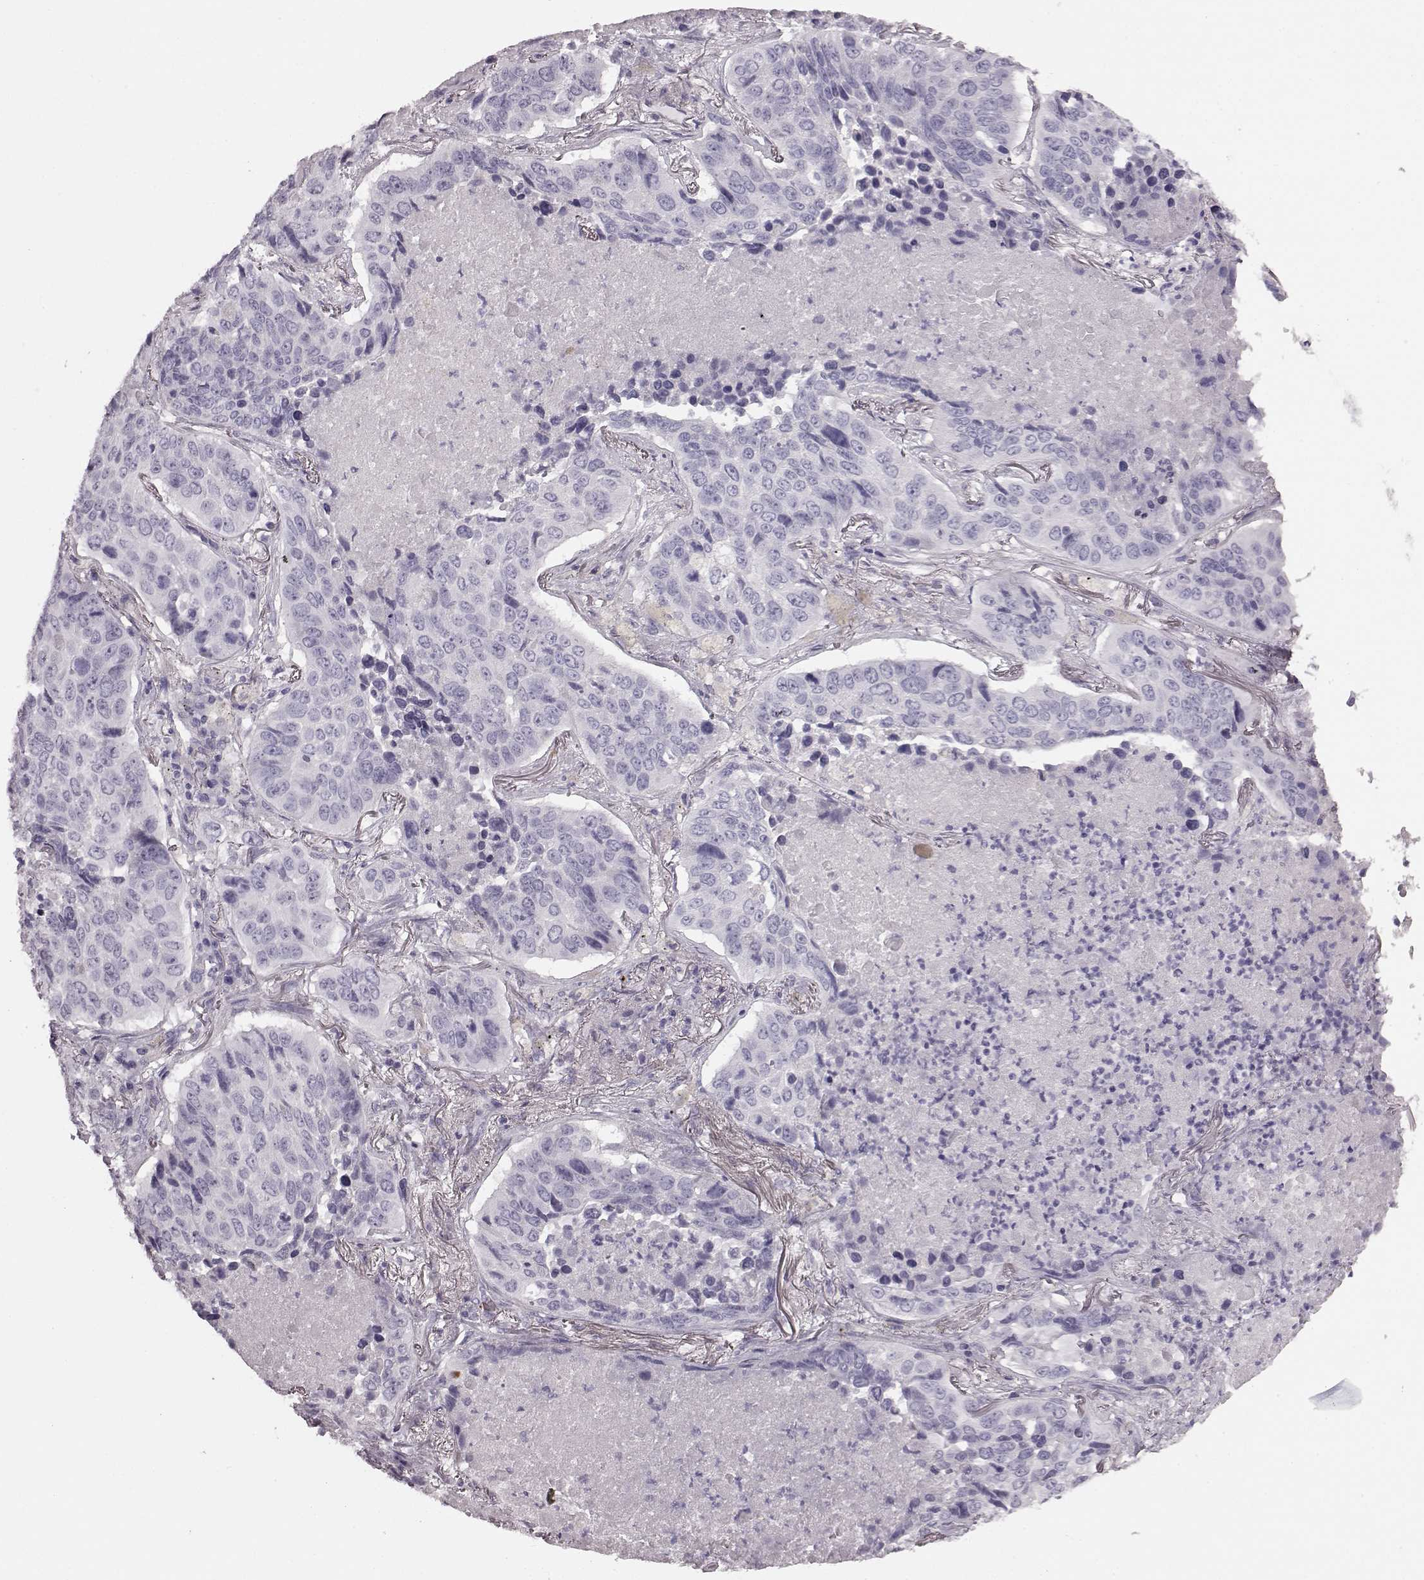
{"staining": {"intensity": "negative", "quantity": "none", "location": "none"}, "tissue": "lung cancer", "cell_type": "Tumor cells", "image_type": "cancer", "snomed": [{"axis": "morphology", "description": "Normal tissue, NOS"}, {"axis": "morphology", "description": "Squamous cell carcinoma, NOS"}, {"axis": "topography", "description": "Bronchus"}, {"axis": "topography", "description": "Lung"}], "caption": "Immunohistochemistry (IHC) photomicrograph of neoplastic tissue: human lung squamous cell carcinoma stained with DAB reveals no significant protein expression in tumor cells.", "gene": "SNTG1", "patient": {"sex": "male", "age": 64}}